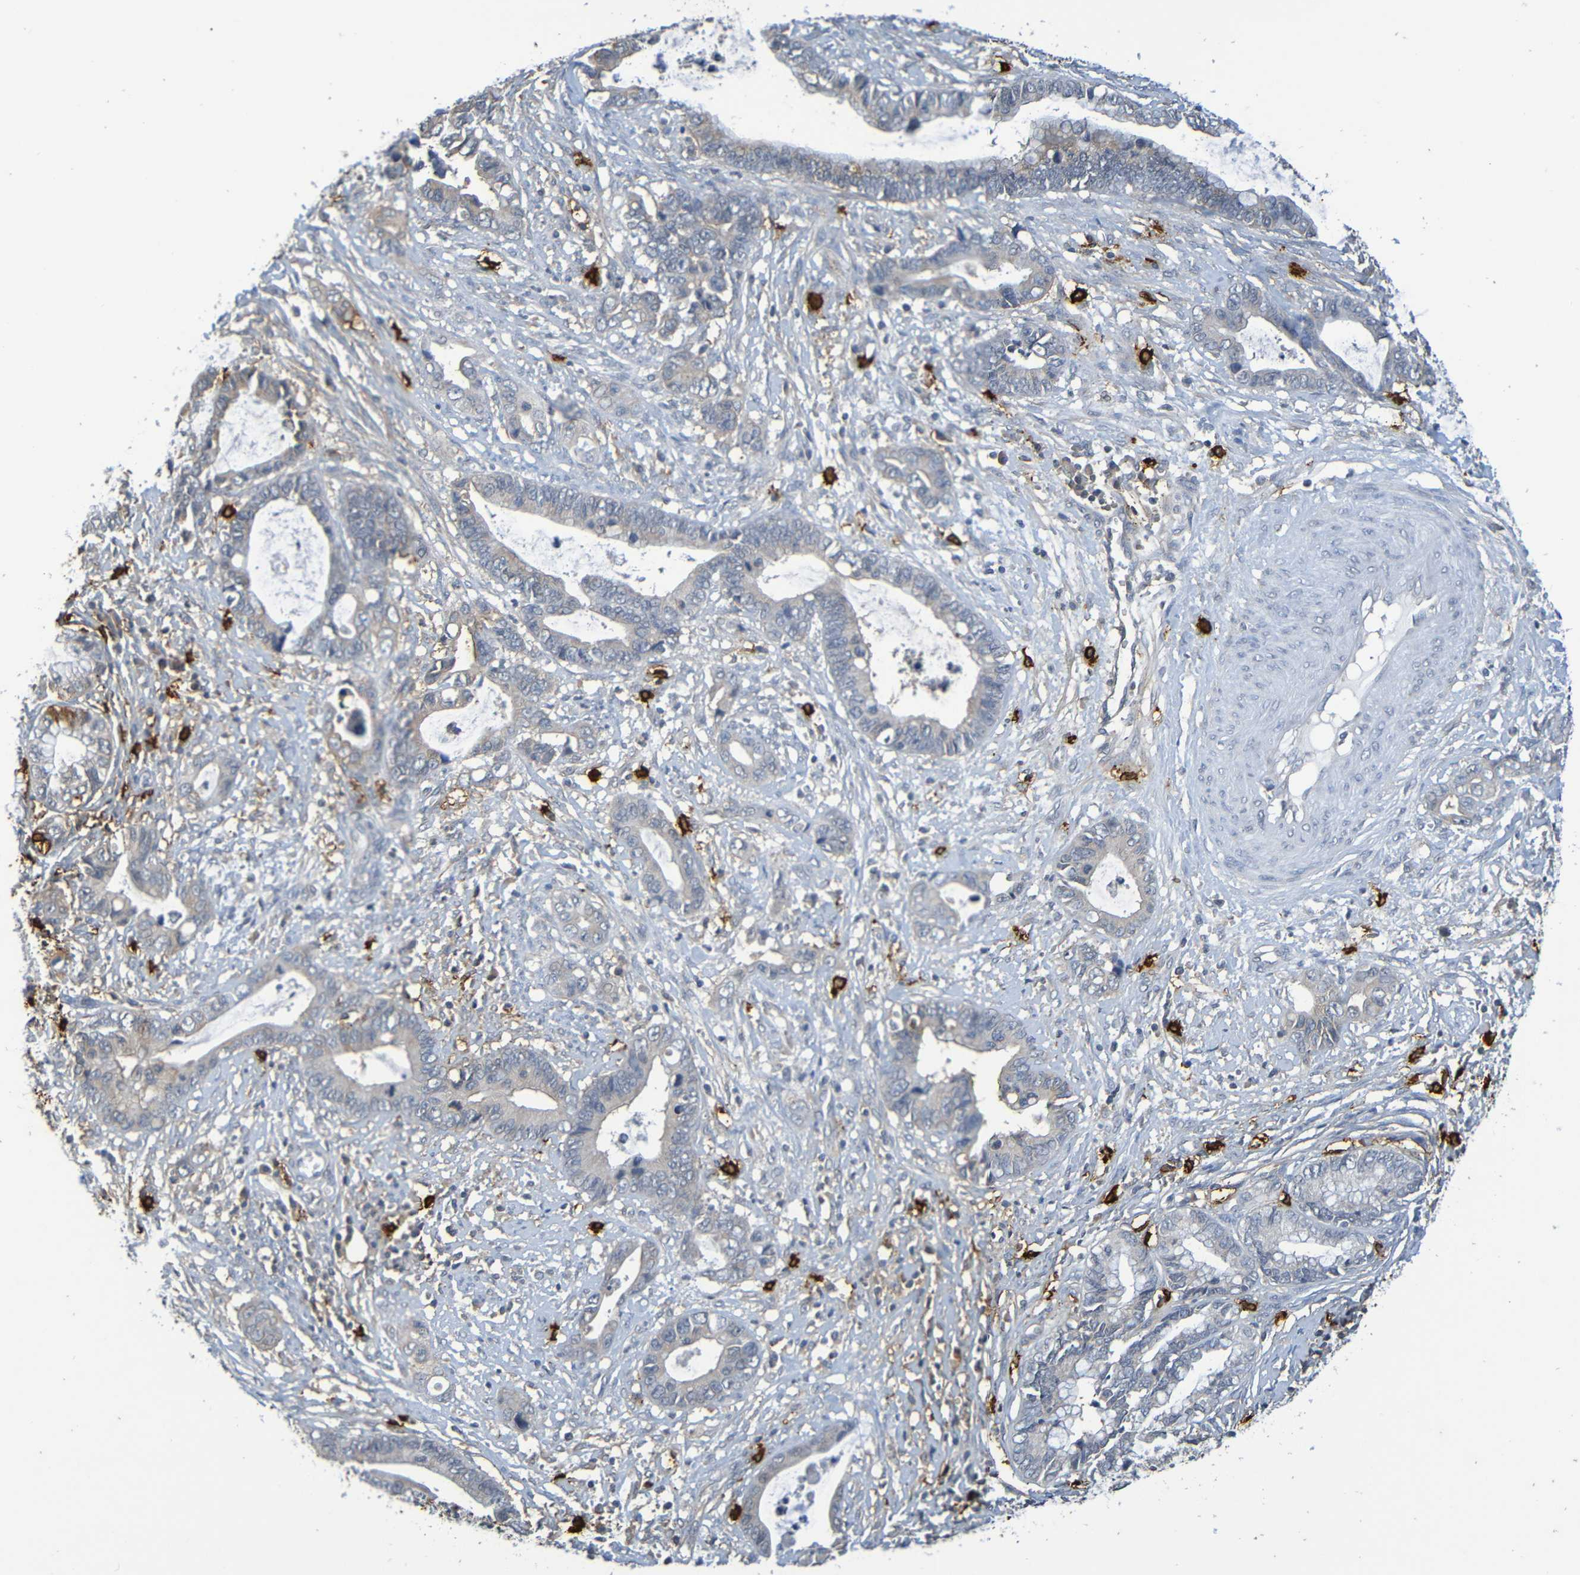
{"staining": {"intensity": "weak", "quantity": "<25%", "location": "cytoplasmic/membranous"}, "tissue": "cervical cancer", "cell_type": "Tumor cells", "image_type": "cancer", "snomed": [{"axis": "morphology", "description": "Adenocarcinoma, NOS"}, {"axis": "topography", "description": "Cervix"}], "caption": "Tumor cells are negative for protein expression in human cervical adenocarcinoma.", "gene": "C3AR1", "patient": {"sex": "female", "age": 44}}